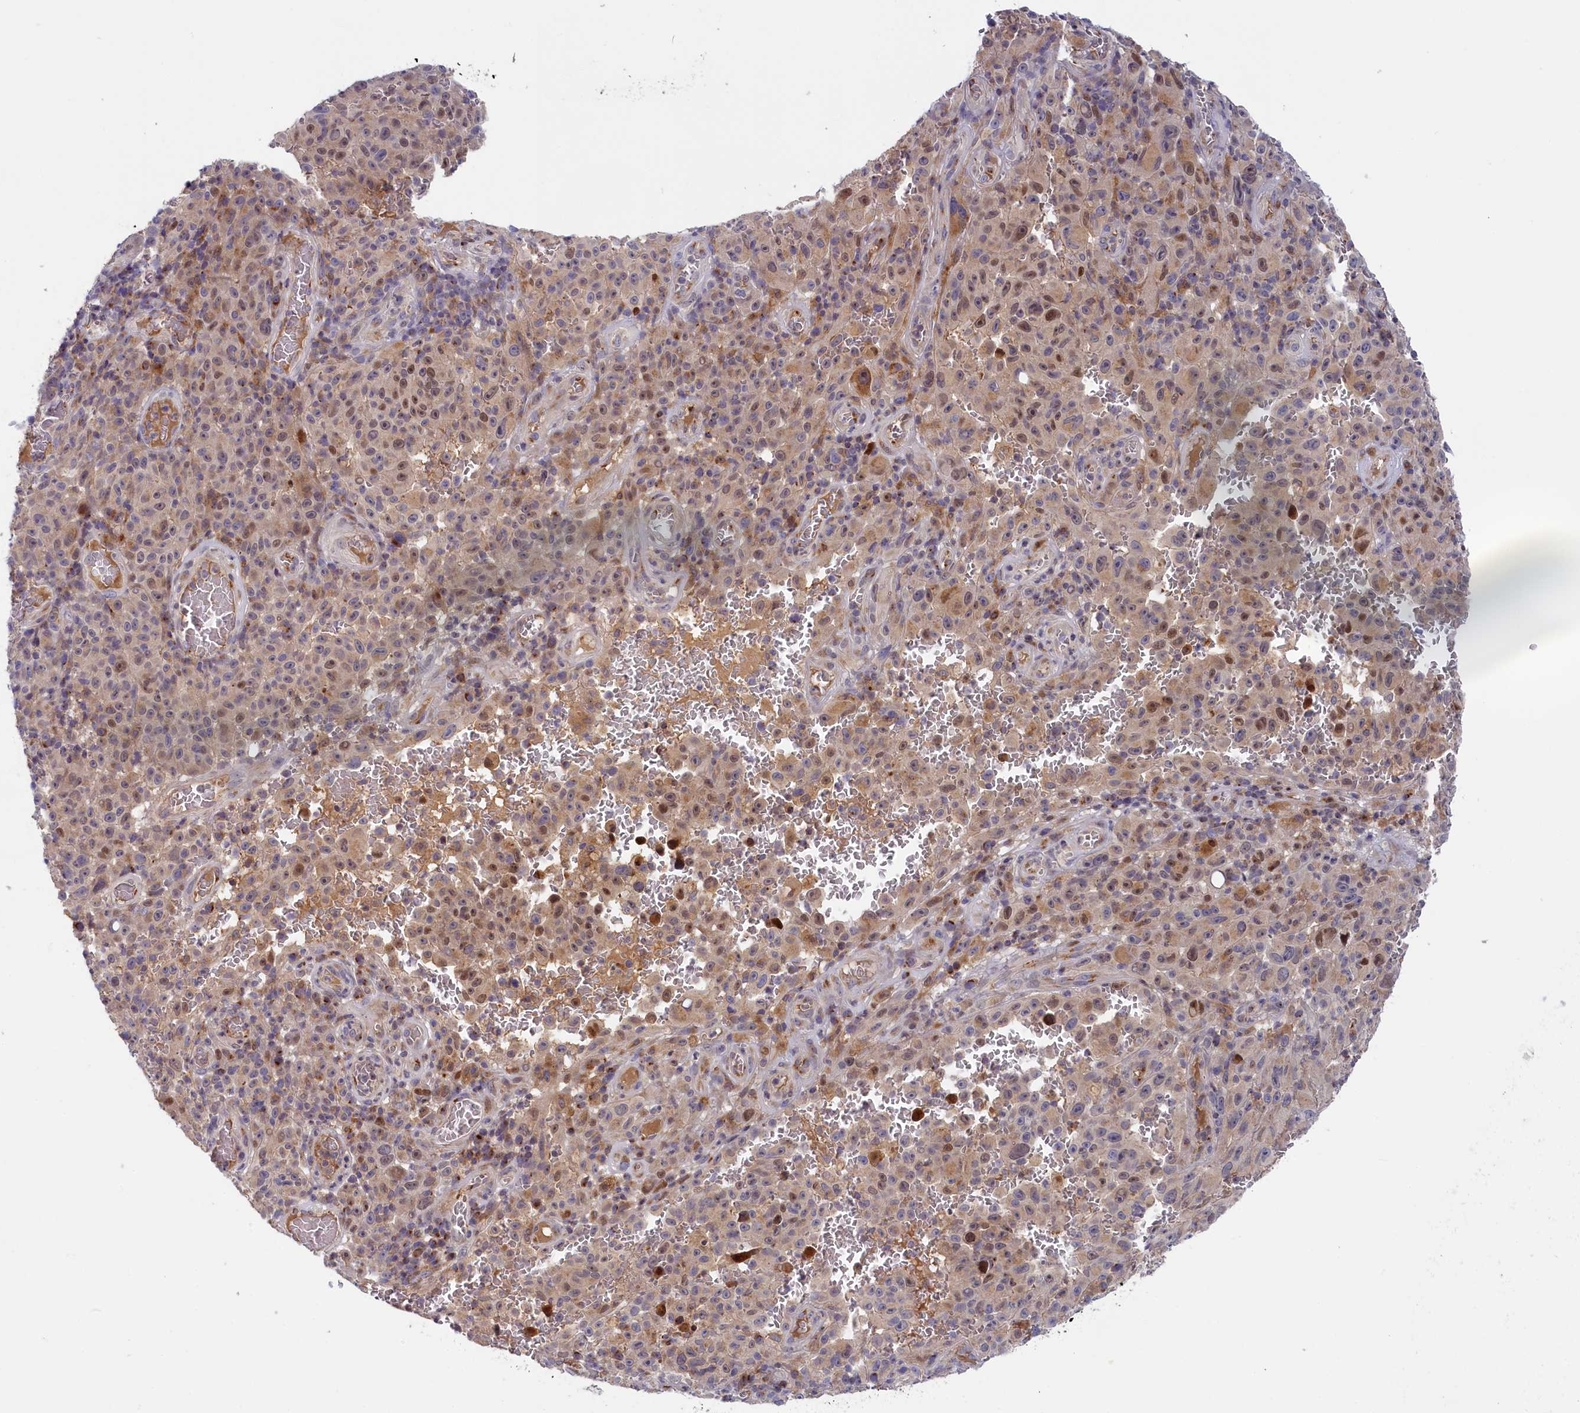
{"staining": {"intensity": "moderate", "quantity": "<25%", "location": "cytoplasmic/membranous,nuclear"}, "tissue": "melanoma", "cell_type": "Tumor cells", "image_type": "cancer", "snomed": [{"axis": "morphology", "description": "Malignant melanoma, NOS"}, {"axis": "topography", "description": "Skin"}], "caption": "Melanoma tissue displays moderate cytoplasmic/membranous and nuclear expression in about <25% of tumor cells, visualized by immunohistochemistry.", "gene": "CHST12", "patient": {"sex": "female", "age": 82}}